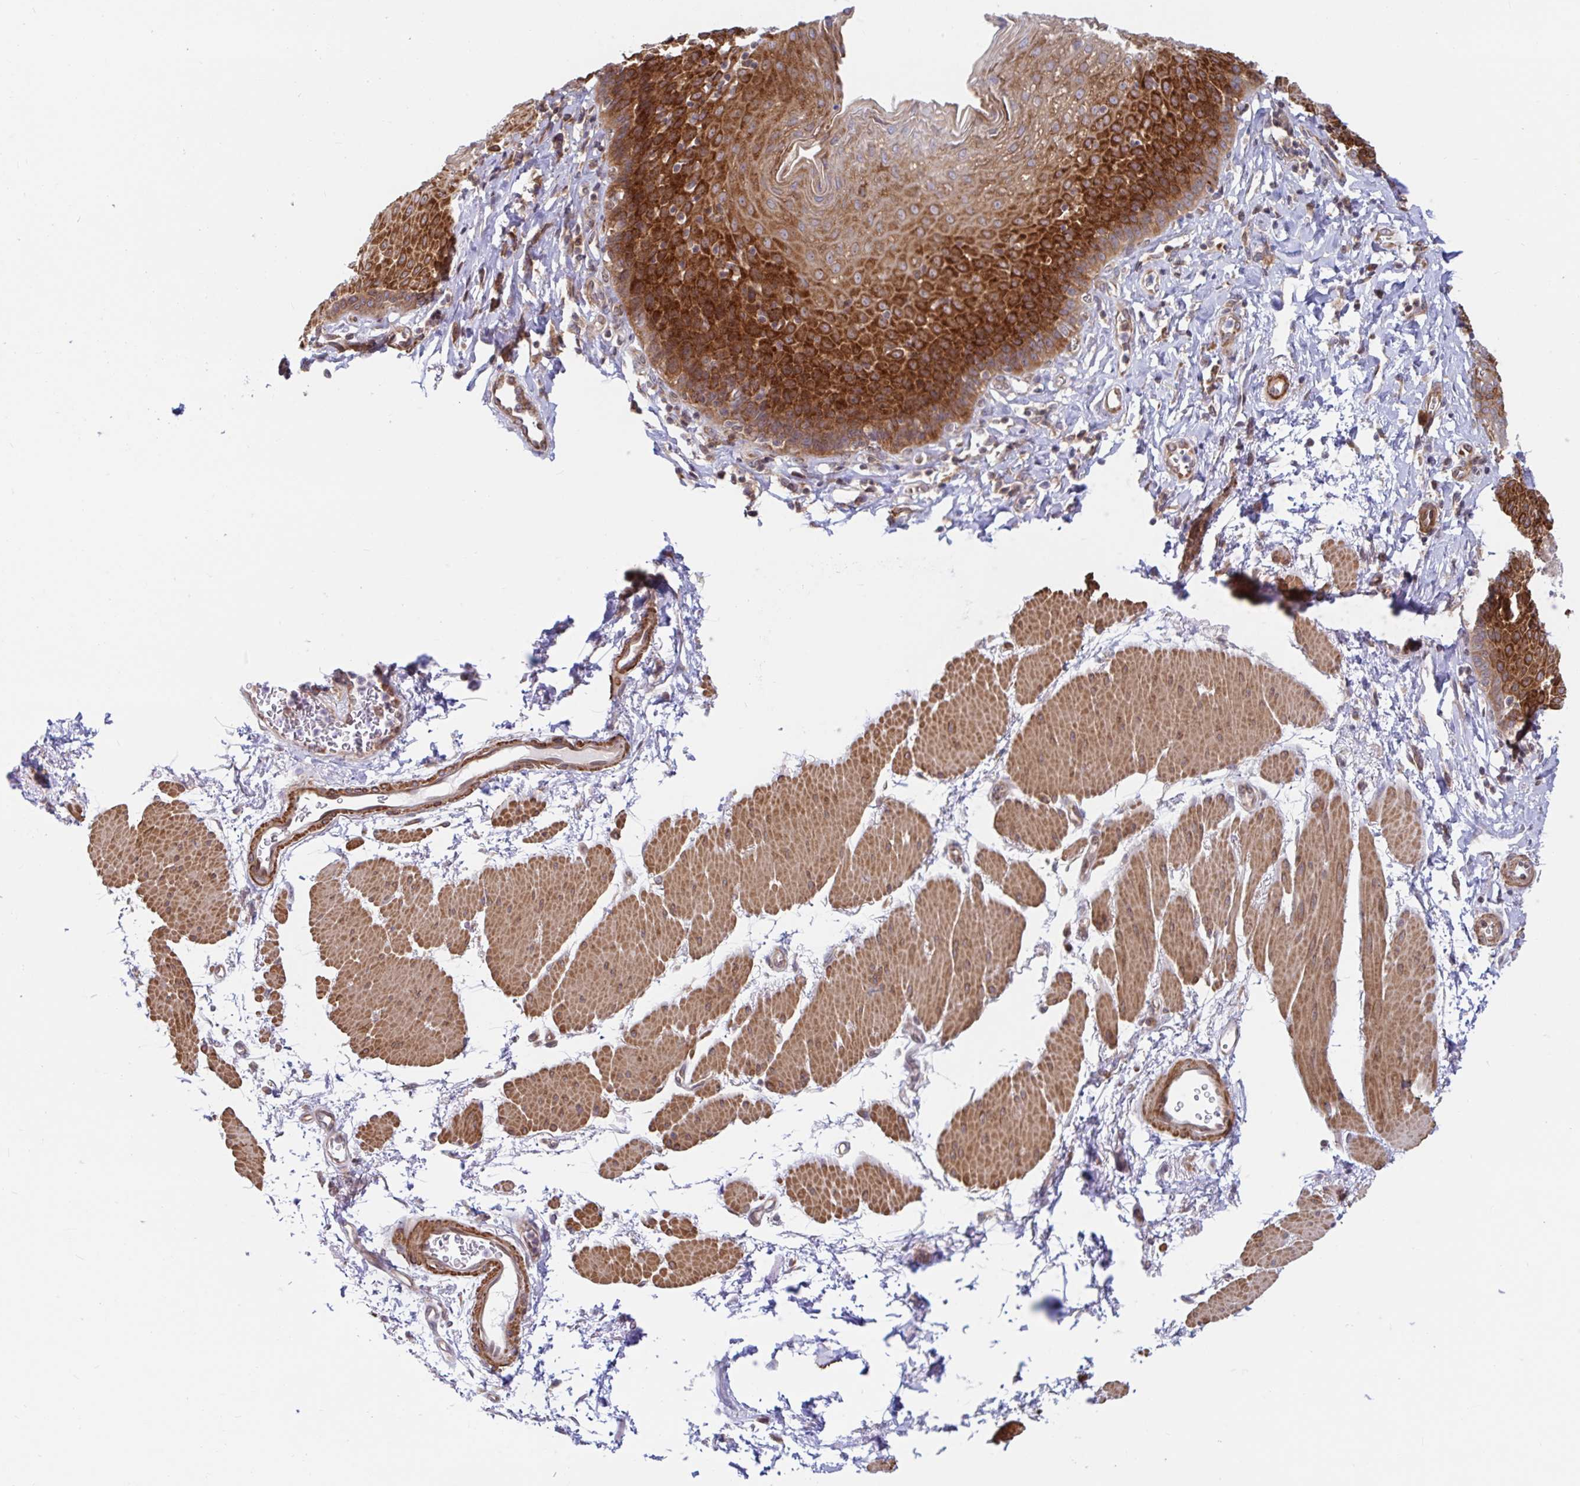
{"staining": {"intensity": "strong", "quantity": ">75%", "location": "cytoplasmic/membranous"}, "tissue": "esophagus", "cell_type": "Squamous epithelial cells", "image_type": "normal", "snomed": [{"axis": "morphology", "description": "Normal tissue, NOS"}, {"axis": "topography", "description": "Esophagus"}], "caption": "Benign esophagus reveals strong cytoplasmic/membranous positivity in about >75% of squamous epithelial cells Immunohistochemistry (ihc) stains the protein of interest in brown and the nuclei are stained blue..", "gene": "LARP1", "patient": {"sex": "female", "age": 81}}